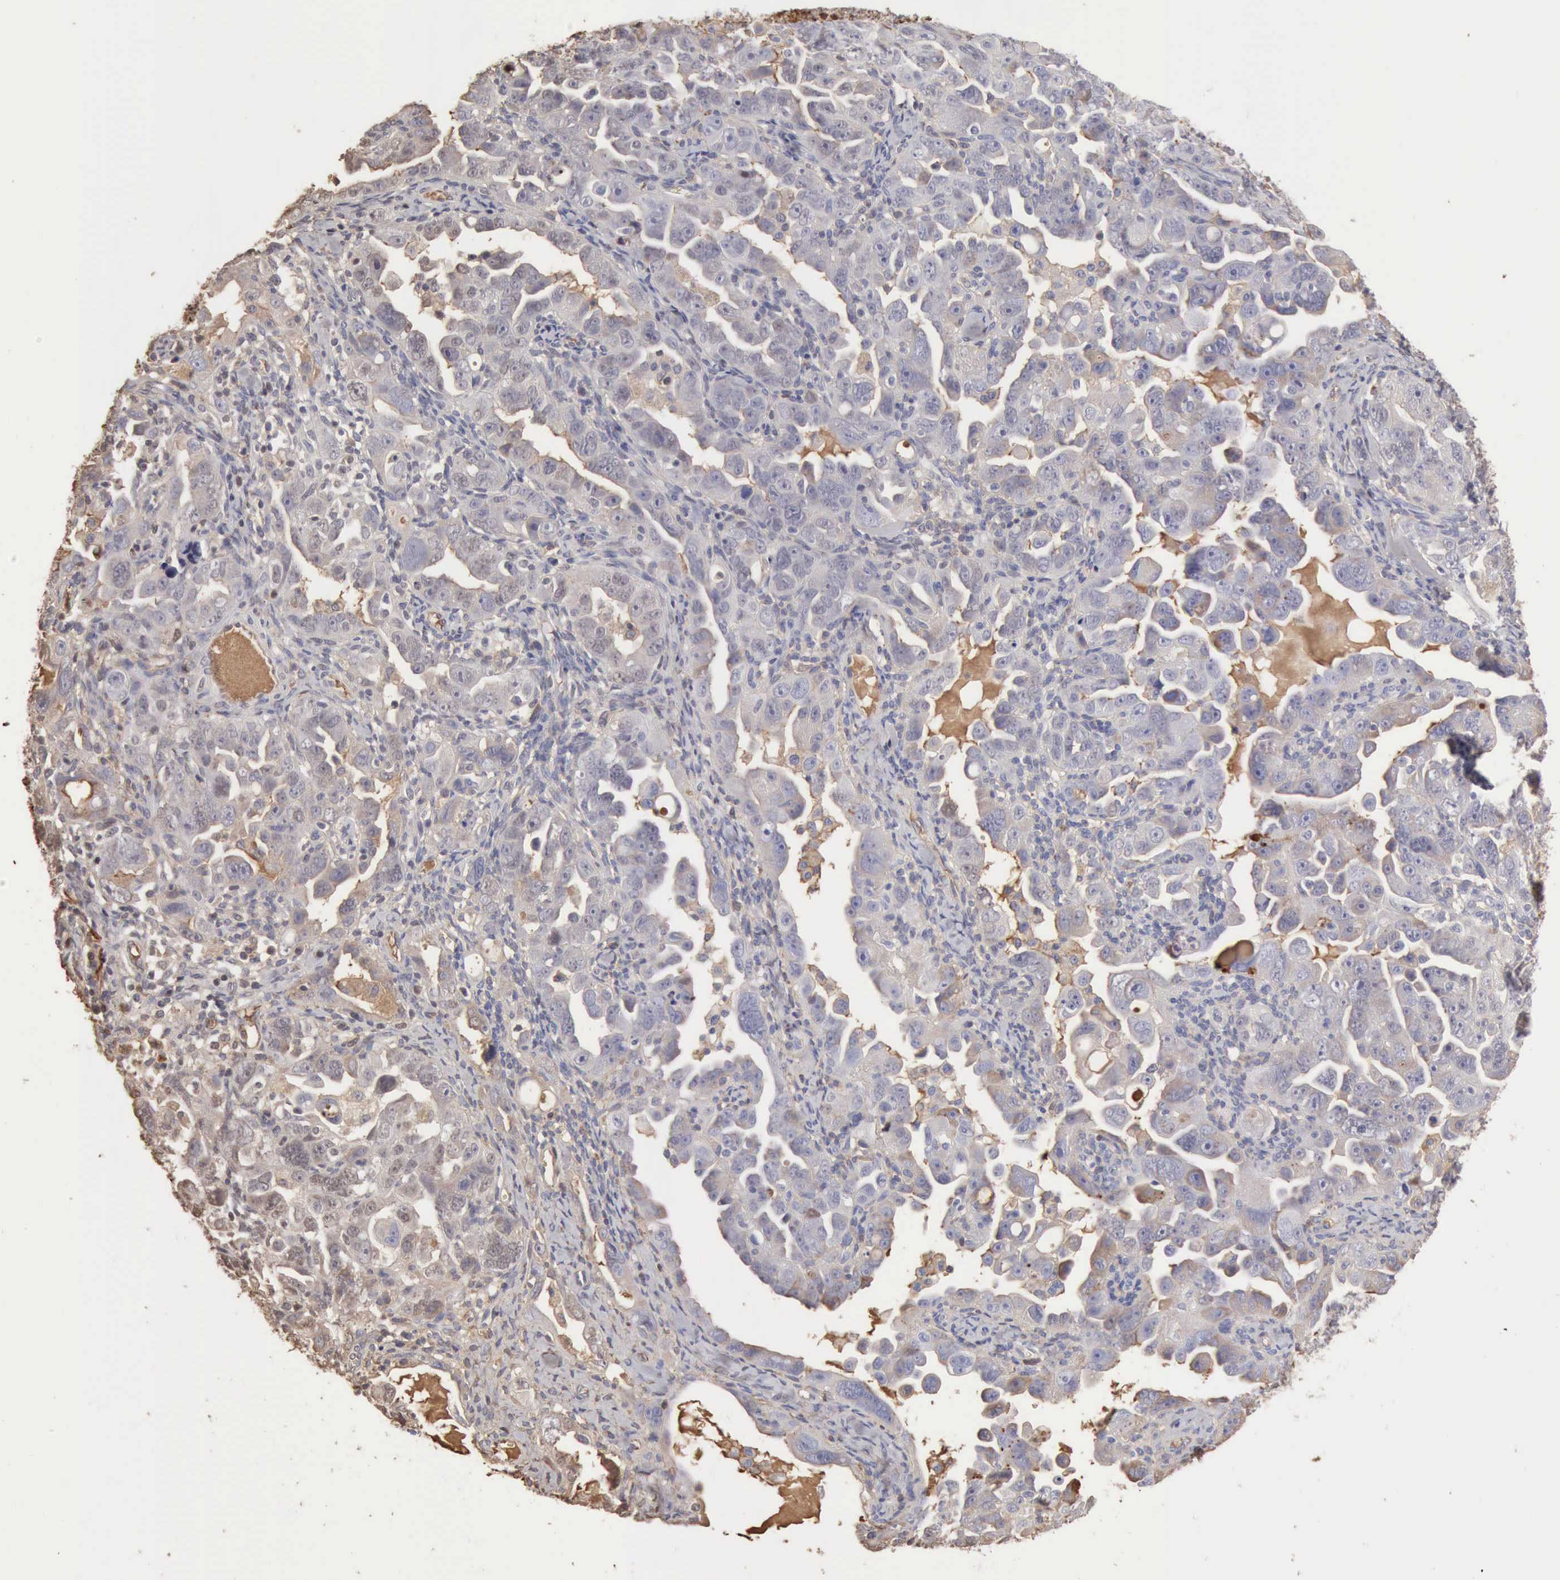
{"staining": {"intensity": "negative", "quantity": "none", "location": "none"}, "tissue": "ovarian cancer", "cell_type": "Tumor cells", "image_type": "cancer", "snomed": [{"axis": "morphology", "description": "Cystadenocarcinoma, serous, NOS"}, {"axis": "topography", "description": "Ovary"}], "caption": "The immunohistochemistry (IHC) photomicrograph has no significant positivity in tumor cells of serous cystadenocarcinoma (ovarian) tissue. (DAB (3,3'-diaminobenzidine) immunohistochemistry with hematoxylin counter stain).", "gene": "SERPINA1", "patient": {"sex": "female", "age": 66}}